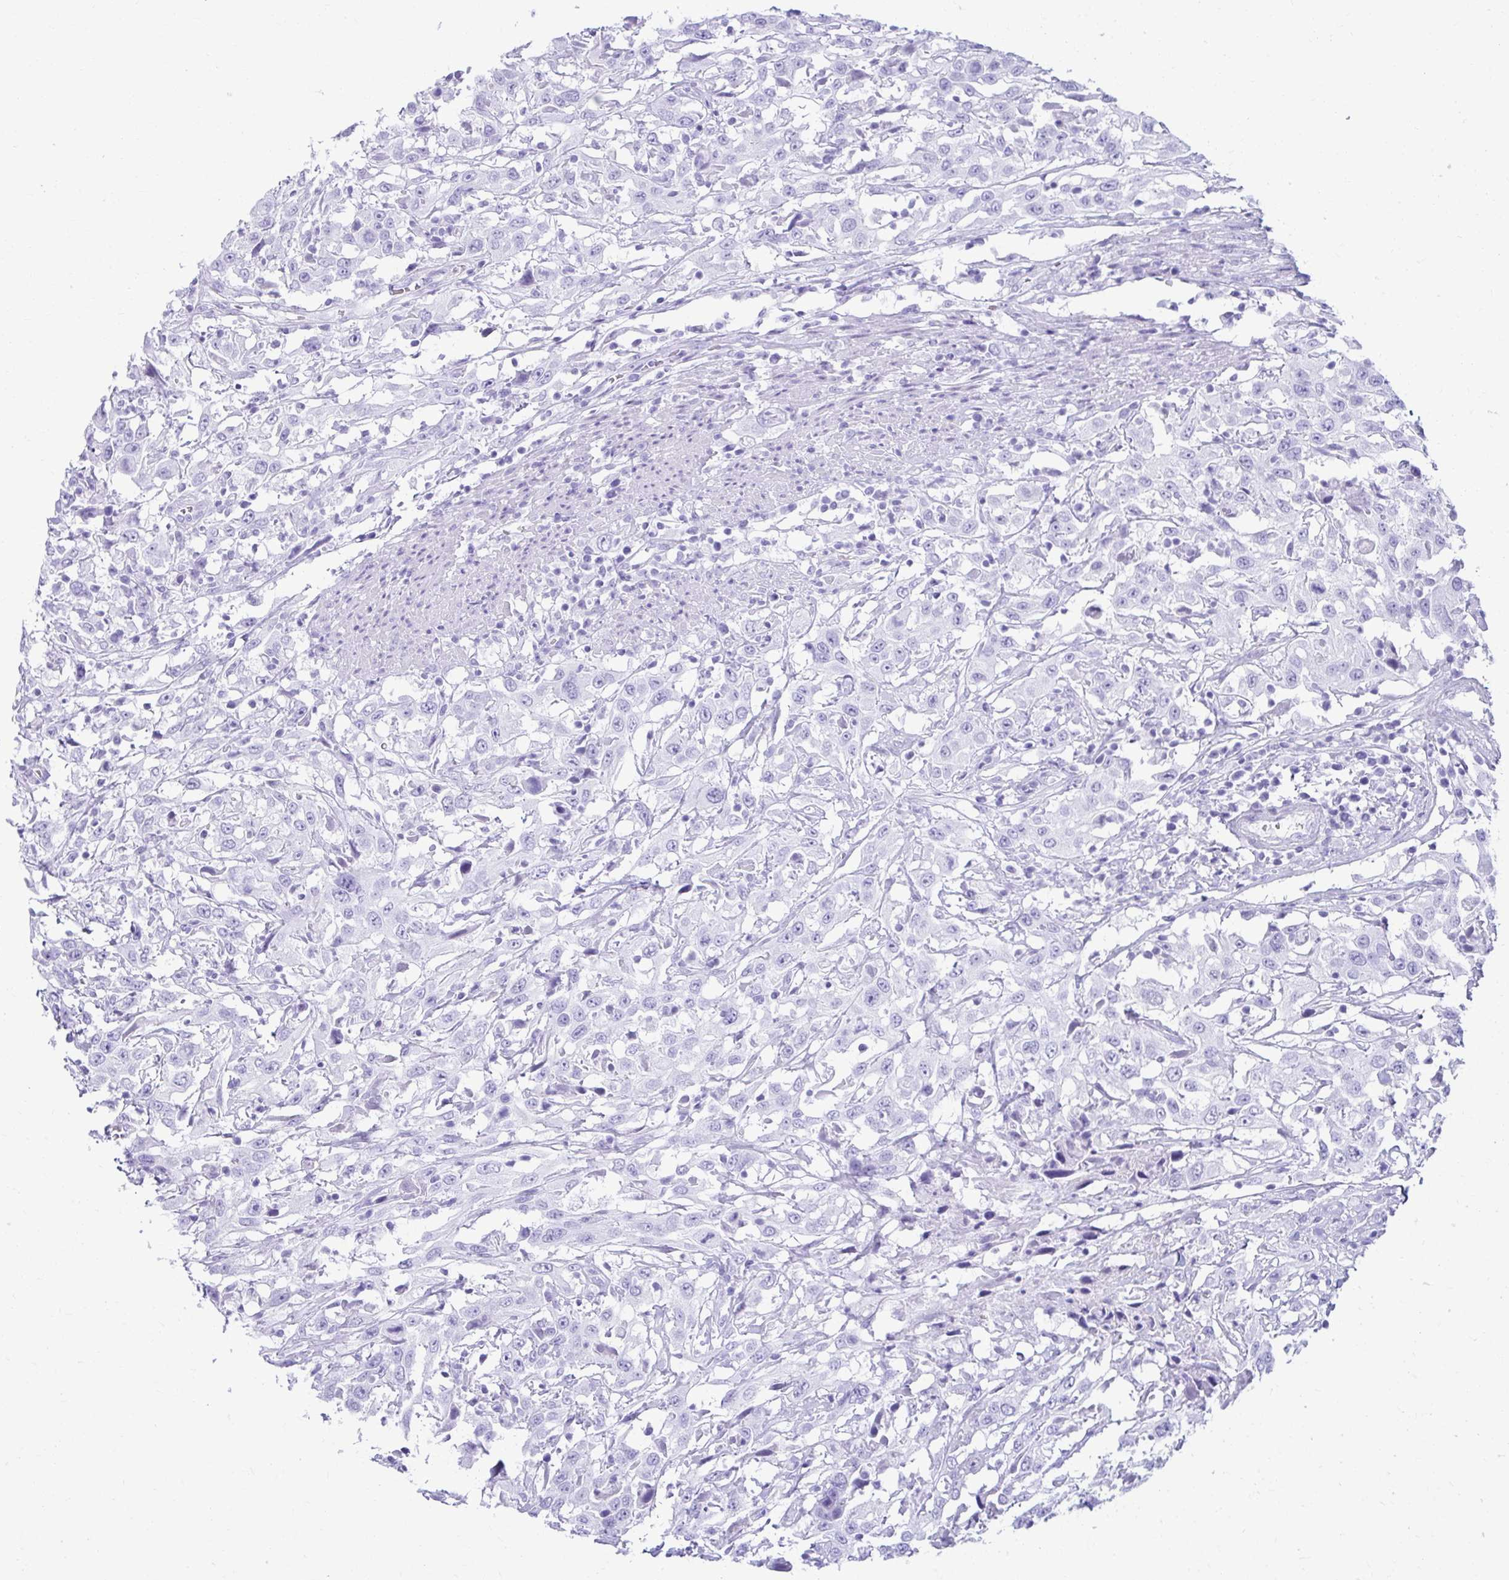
{"staining": {"intensity": "negative", "quantity": "none", "location": "none"}, "tissue": "urothelial cancer", "cell_type": "Tumor cells", "image_type": "cancer", "snomed": [{"axis": "morphology", "description": "Urothelial carcinoma, High grade"}, {"axis": "topography", "description": "Urinary bladder"}], "caption": "Micrograph shows no protein positivity in tumor cells of urothelial carcinoma (high-grade) tissue.", "gene": "ATP4B", "patient": {"sex": "male", "age": 61}}